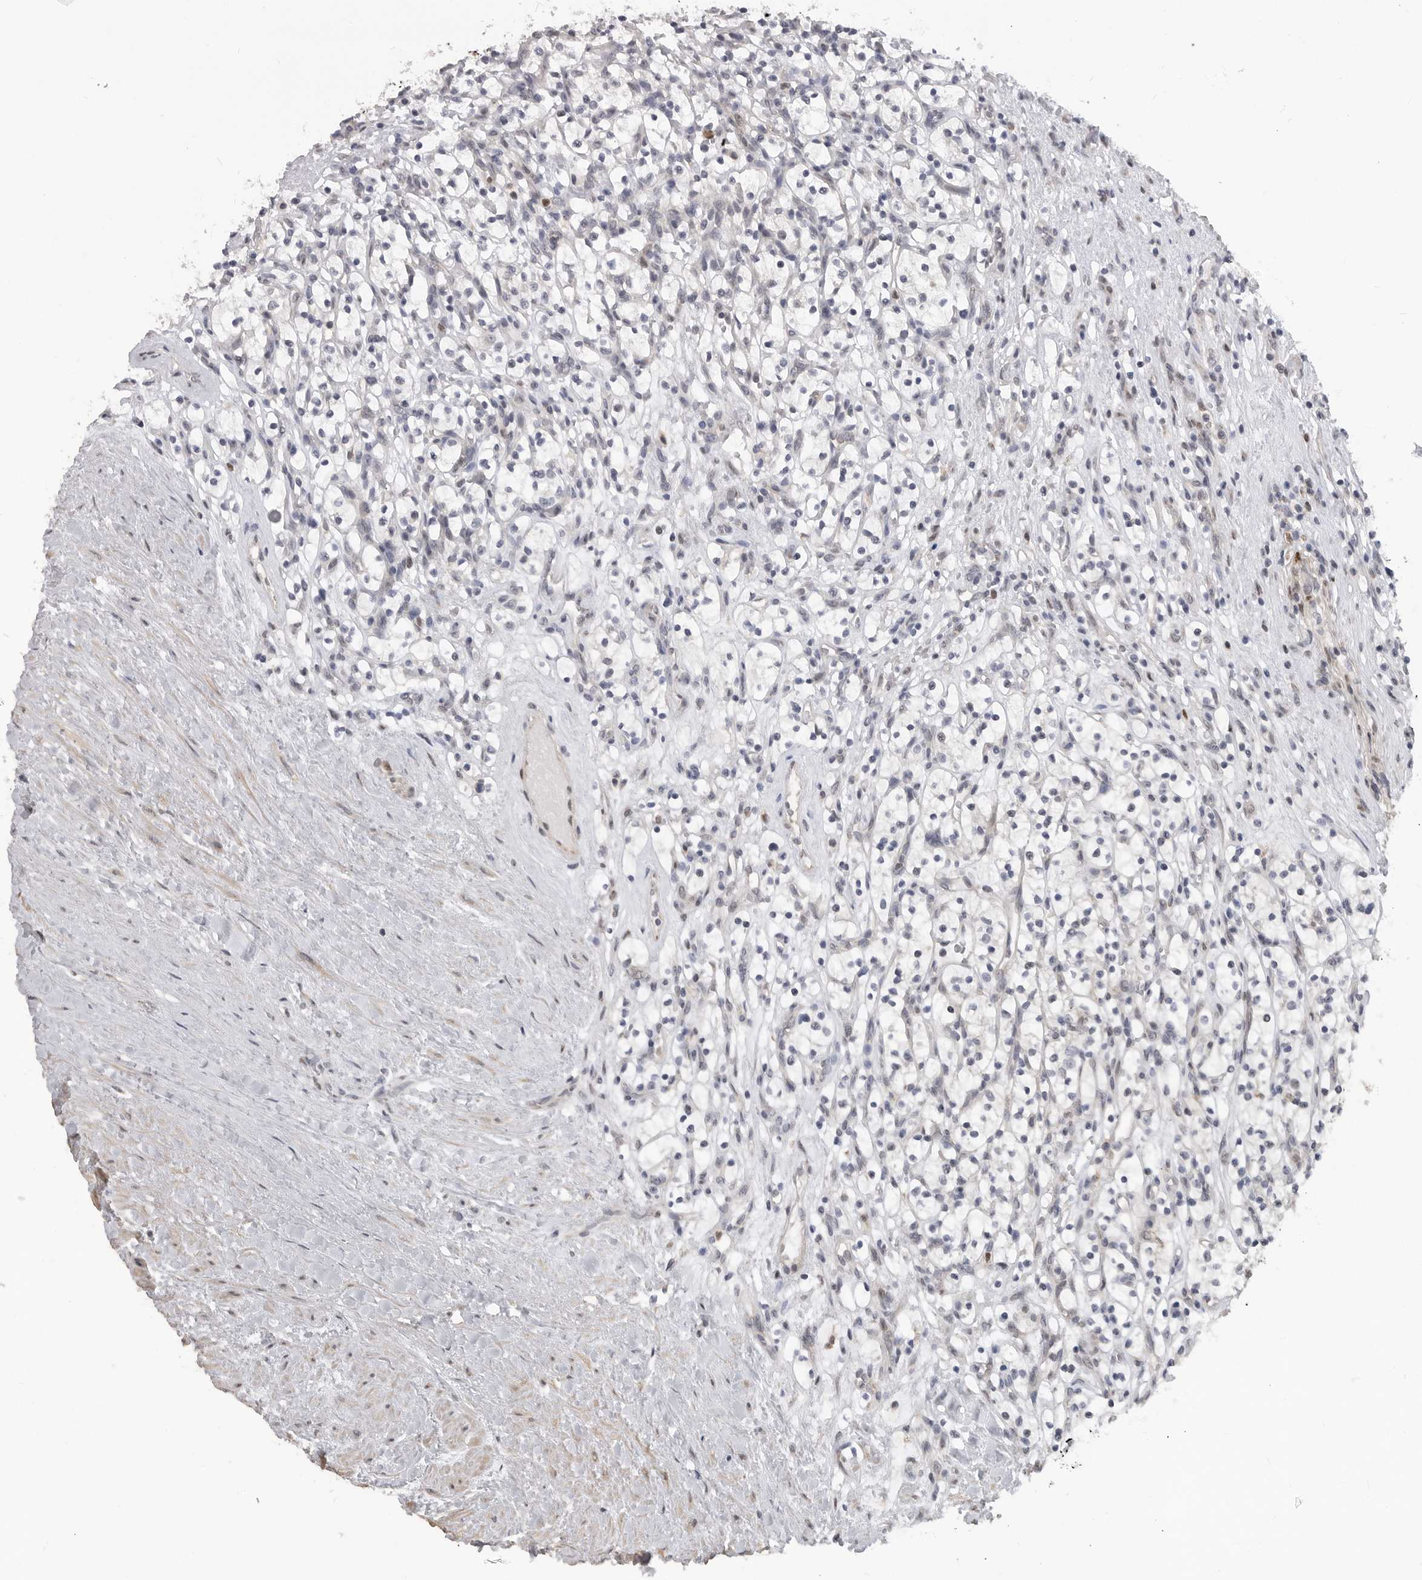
{"staining": {"intensity": "negative", "quantity": "none", "location": "none"}, "tissue": "renal cancer", "cell_type": "Tumor cells", "image_type": "cancer", "snomed": [{"axis": "morphology", "description": "Adenocarcinoma, NOS"}, {"axis": "topography", "description": "Kidney"}], "caption": "An image of human adenocarcinoma (renal) is negative for staining in tumor cells. (IHC, brightfield microscopy, high magnification).", "gene": "SMARCC1", "patient": {"sex": "female", "age": 57}}